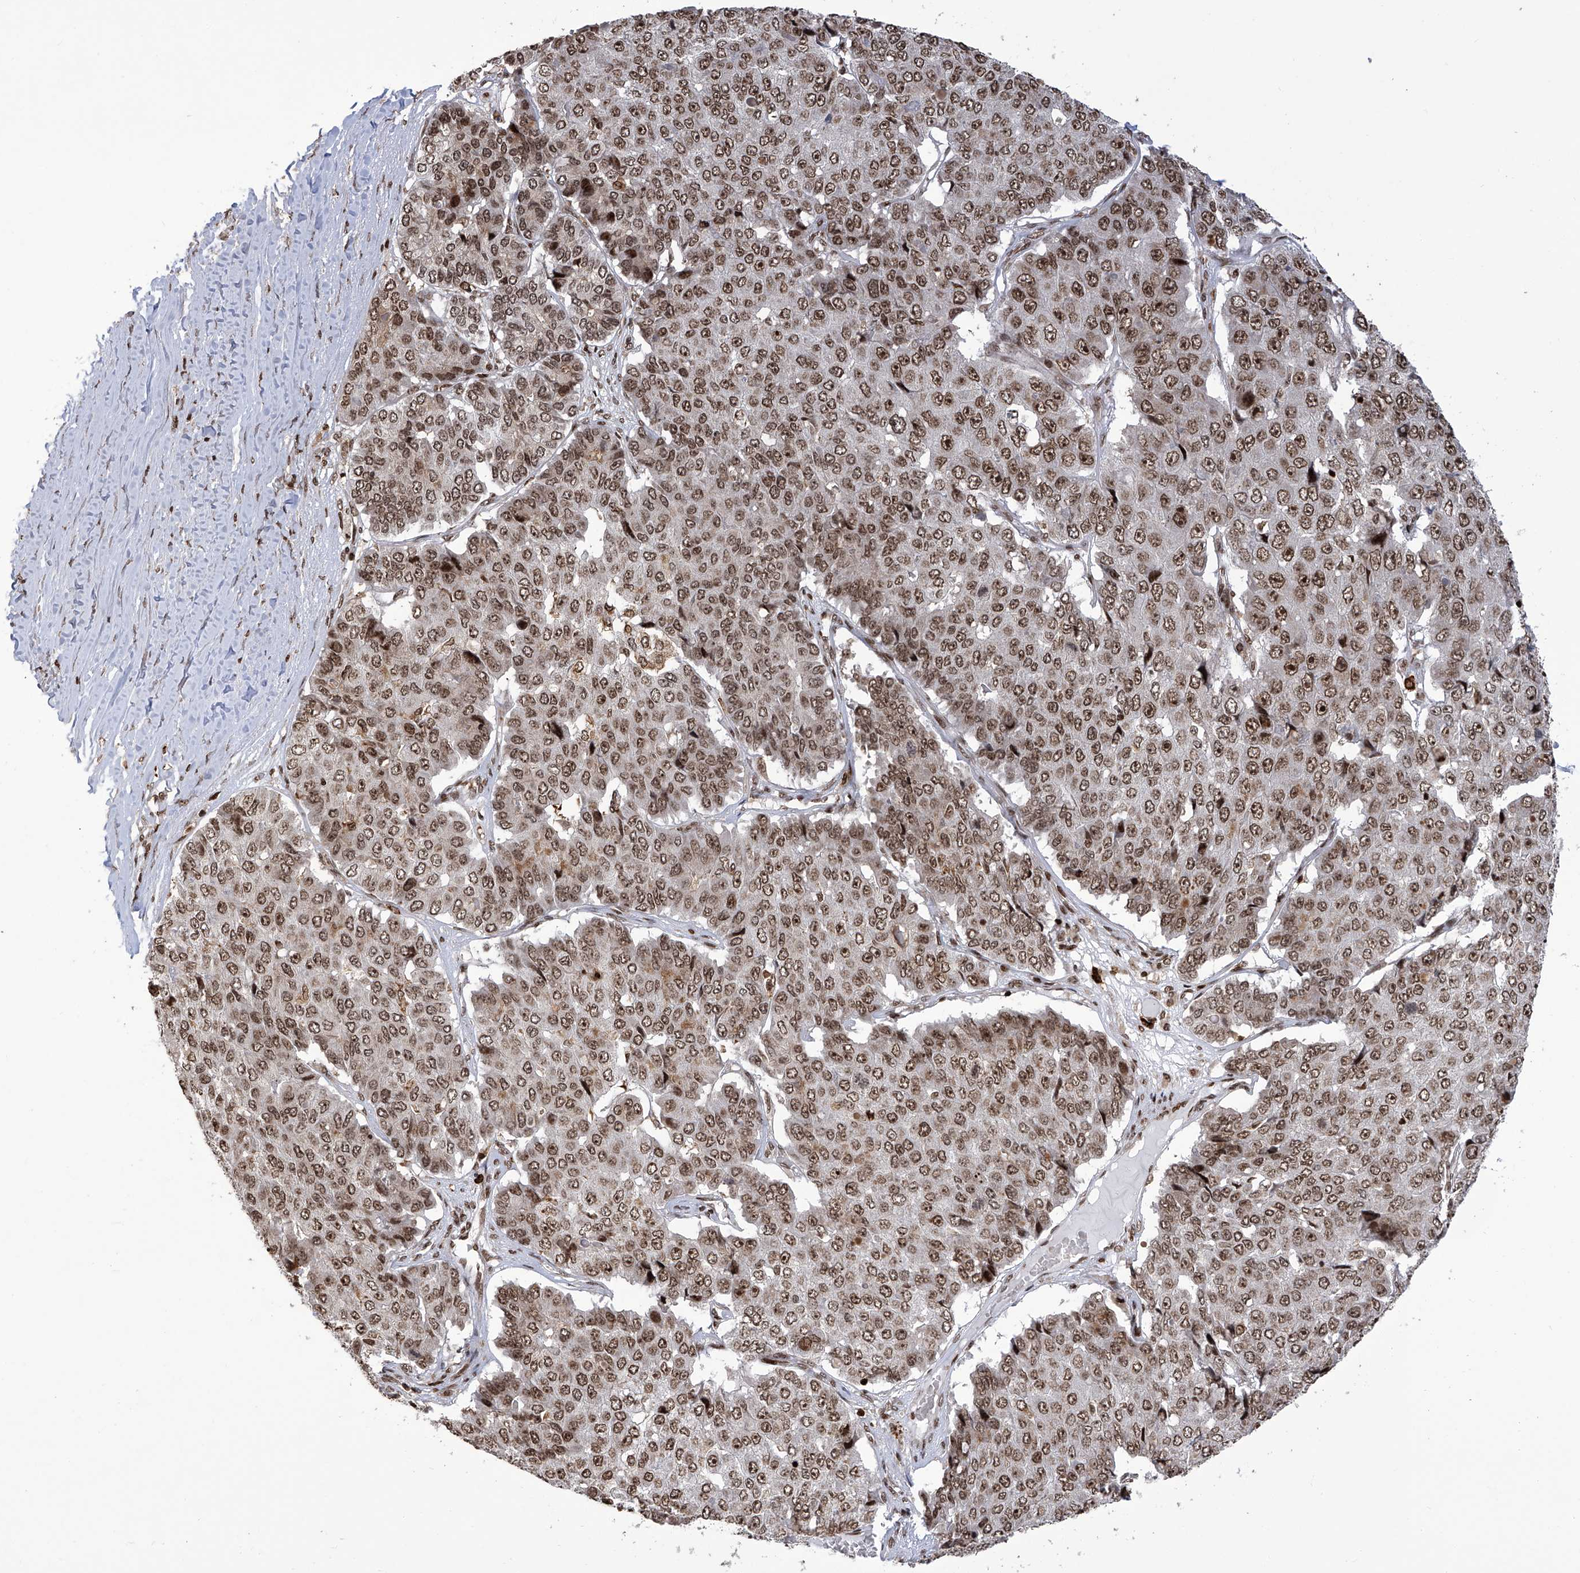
{"staining": {"intensity": "moderate", "quantity": ">75%", "location": "nuclear"}, "tissue": "pancreatic cancer", "cell_type": "Tumor cells", "image_type": "cancer", "snomed": [{"axis": "morphology", "description": "Adenocarcinoma, NOS"}, {"axis": "topography", "description": "Pancreas"}], "caption": "Tumor cells demonstrate medium levels of moderate nuclear staining in about >75% of cells in pancreatic cancer (adenocarcinoma).", "gene": "PAK1IP1", "patient": {"sex": "male", "age": 50}}